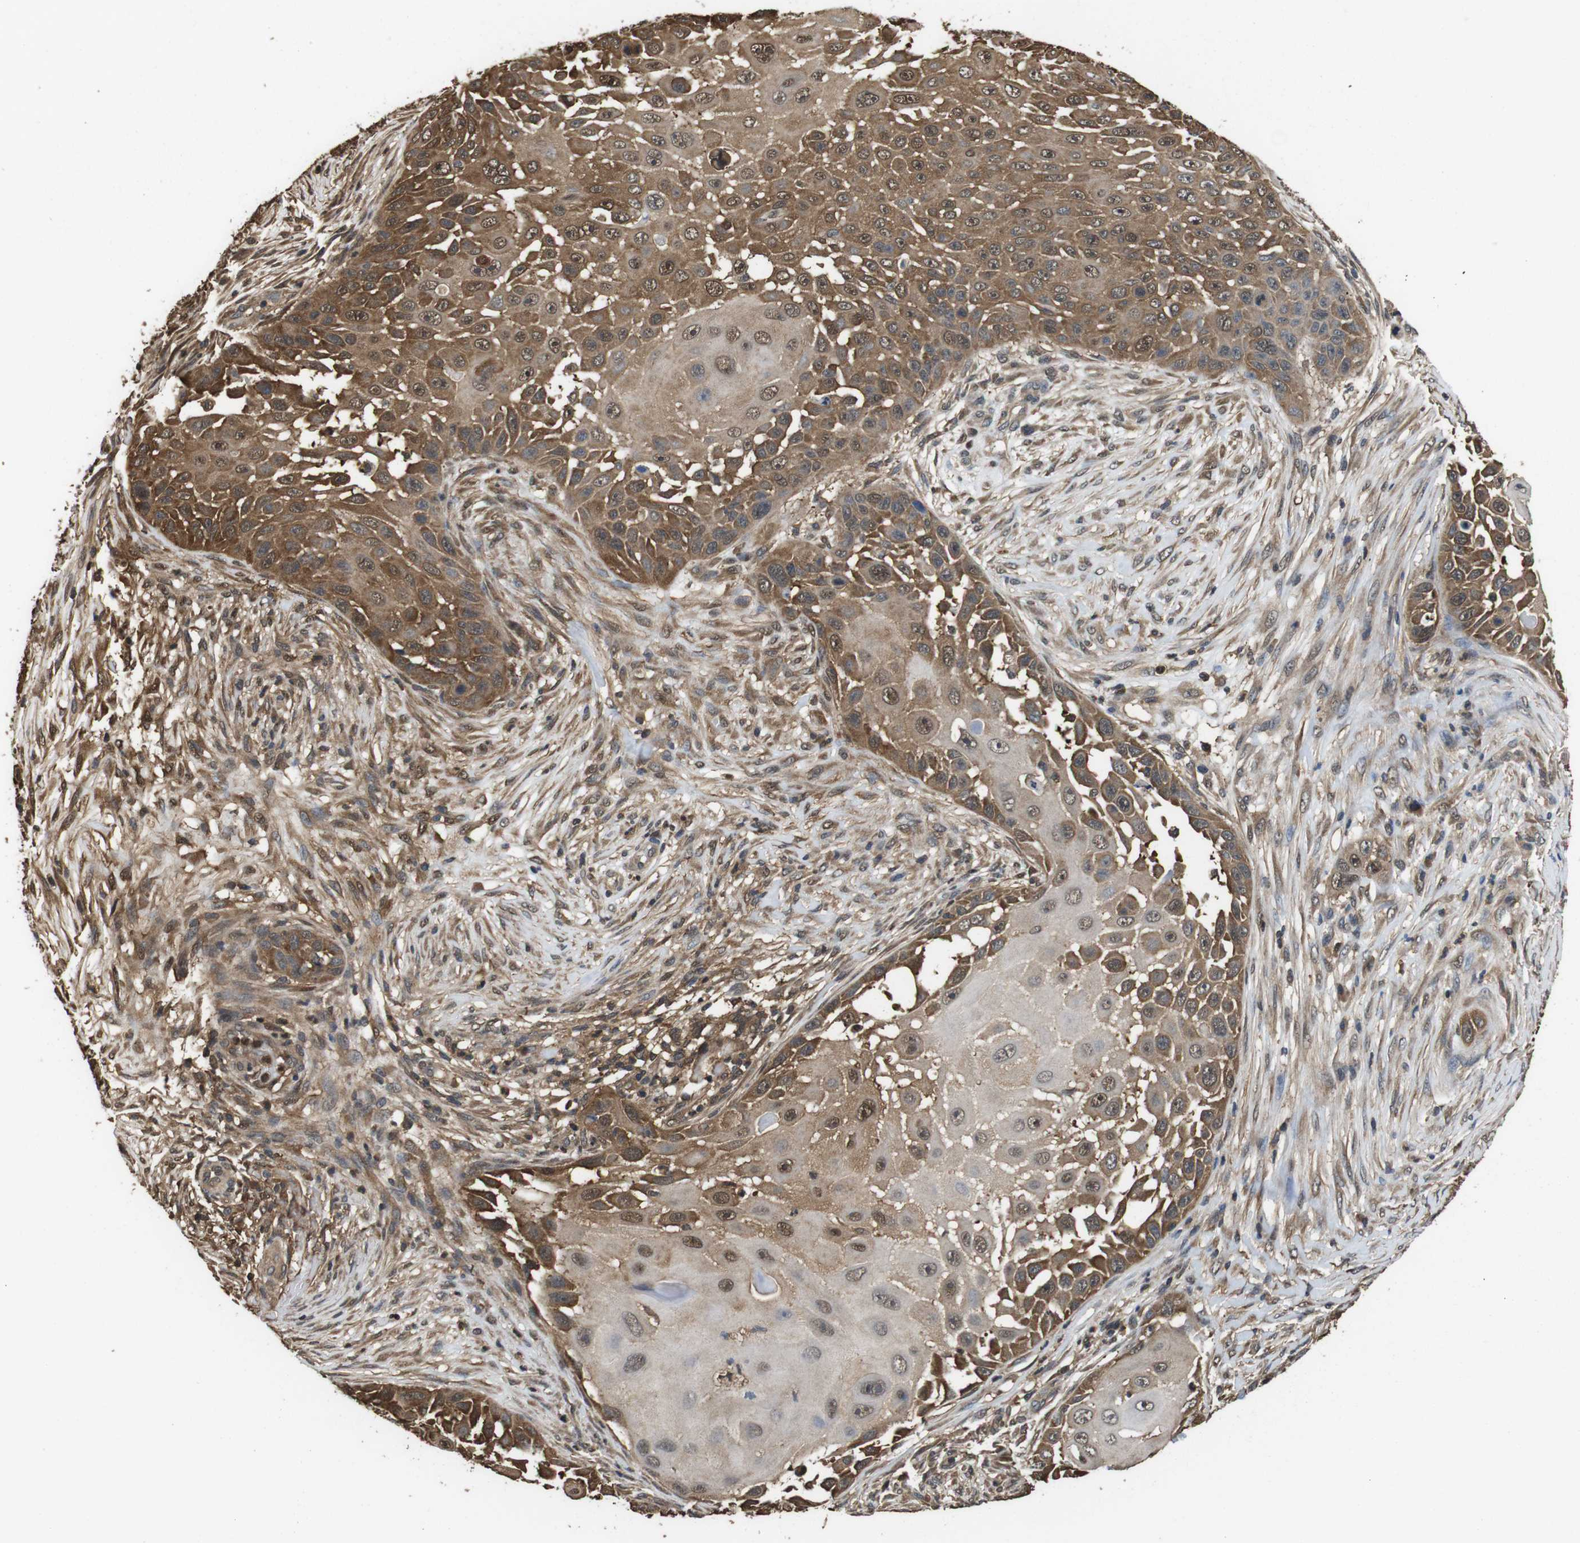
{"staining": {"intensity": "moderate", "quantity": ">75%", "location": "cytoplasmic/membranous,nuclear"}, "tissue": "skin cancer", "cell_type": "Tumor cells", "image_type": "cancer", "snomed": [{"axis": "morphology", "description": "Squamous cell carcinoma, NOS"}, {"axis": "topography", "description": "Skin"}], "caption": "Approximately >75% of tumor cells in human squamous cell carcinoma (skin) reveal moderate cytoplasmic/membranous and nuclear protein positivity as visualized by brown immunohistochemical staining.", "gene": "LDHA", "patient": {"sex": "female", "age": 44}}